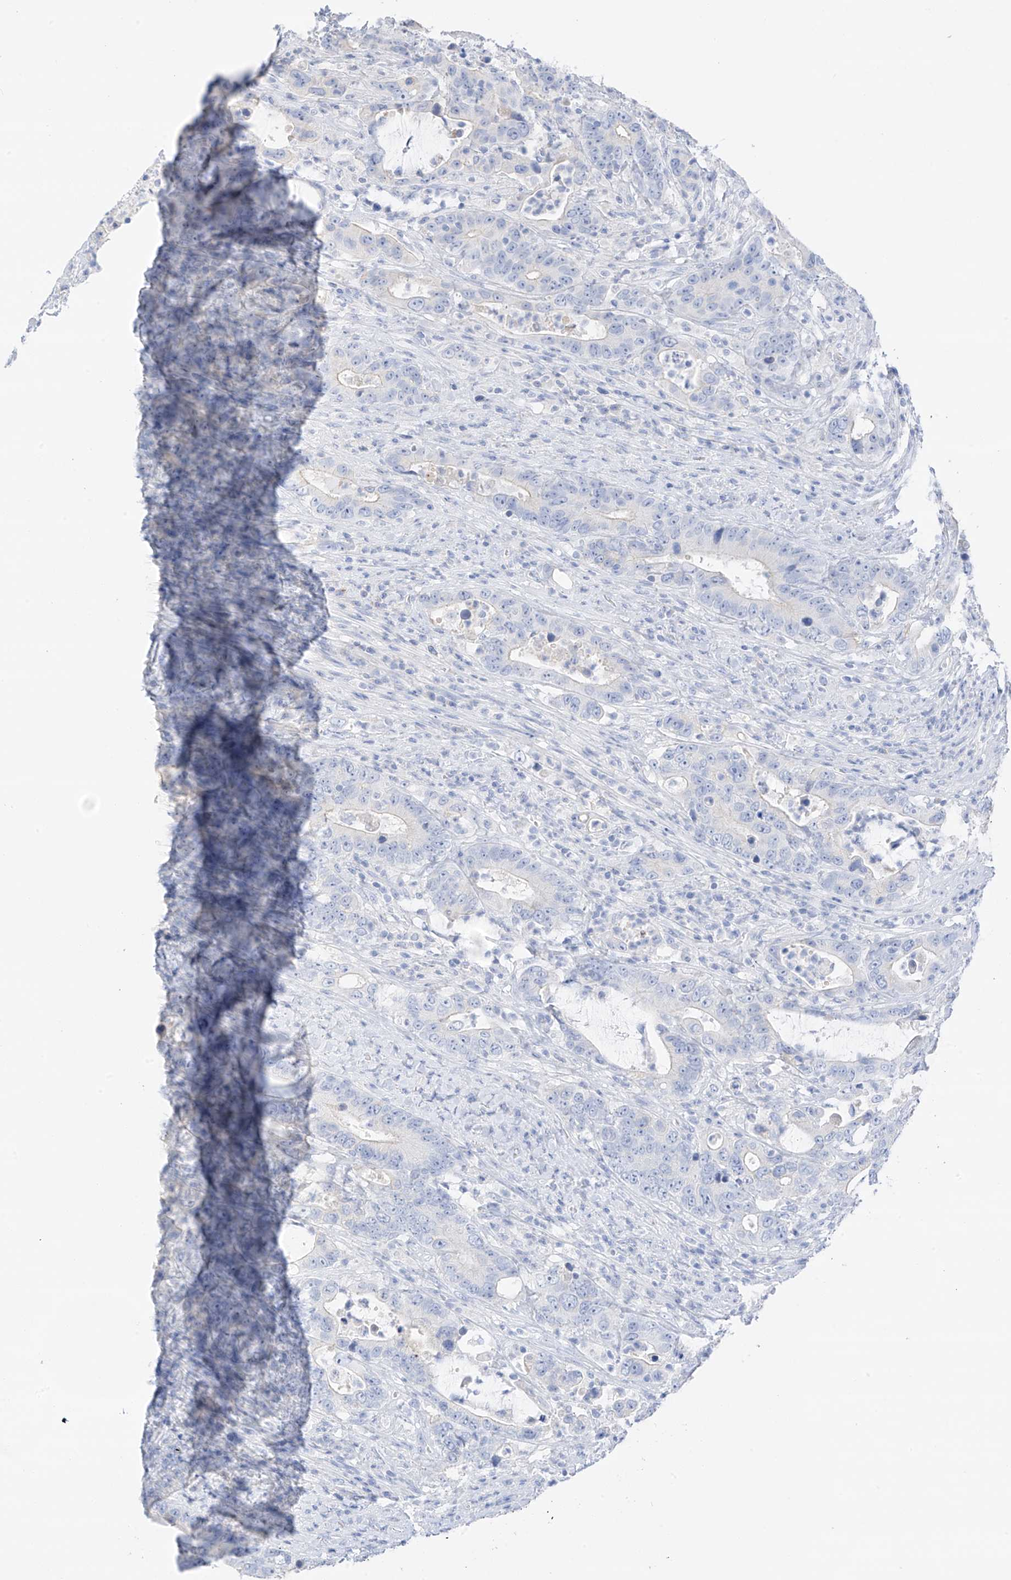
{"staining": {"intensity": "negative", "quantity": "none", "location": "none"}, "tissue": "colorectal cancer", "cell_type": "Tumor cells", "image_type": "cancer", "snomed": [{"axis": "morphology", "description": "Adenocarcinoma, NOS"}, {"axis": "topography", "description": "Colon"}], "caption": "Tumor cells are negative for protein expression in human colorectal adenocarcinoma. (Immunohistochemistry, brightfield microscopy, high magnification).", "gene": "CAPN13", "patient": {"sex": "female", "age": 75}}